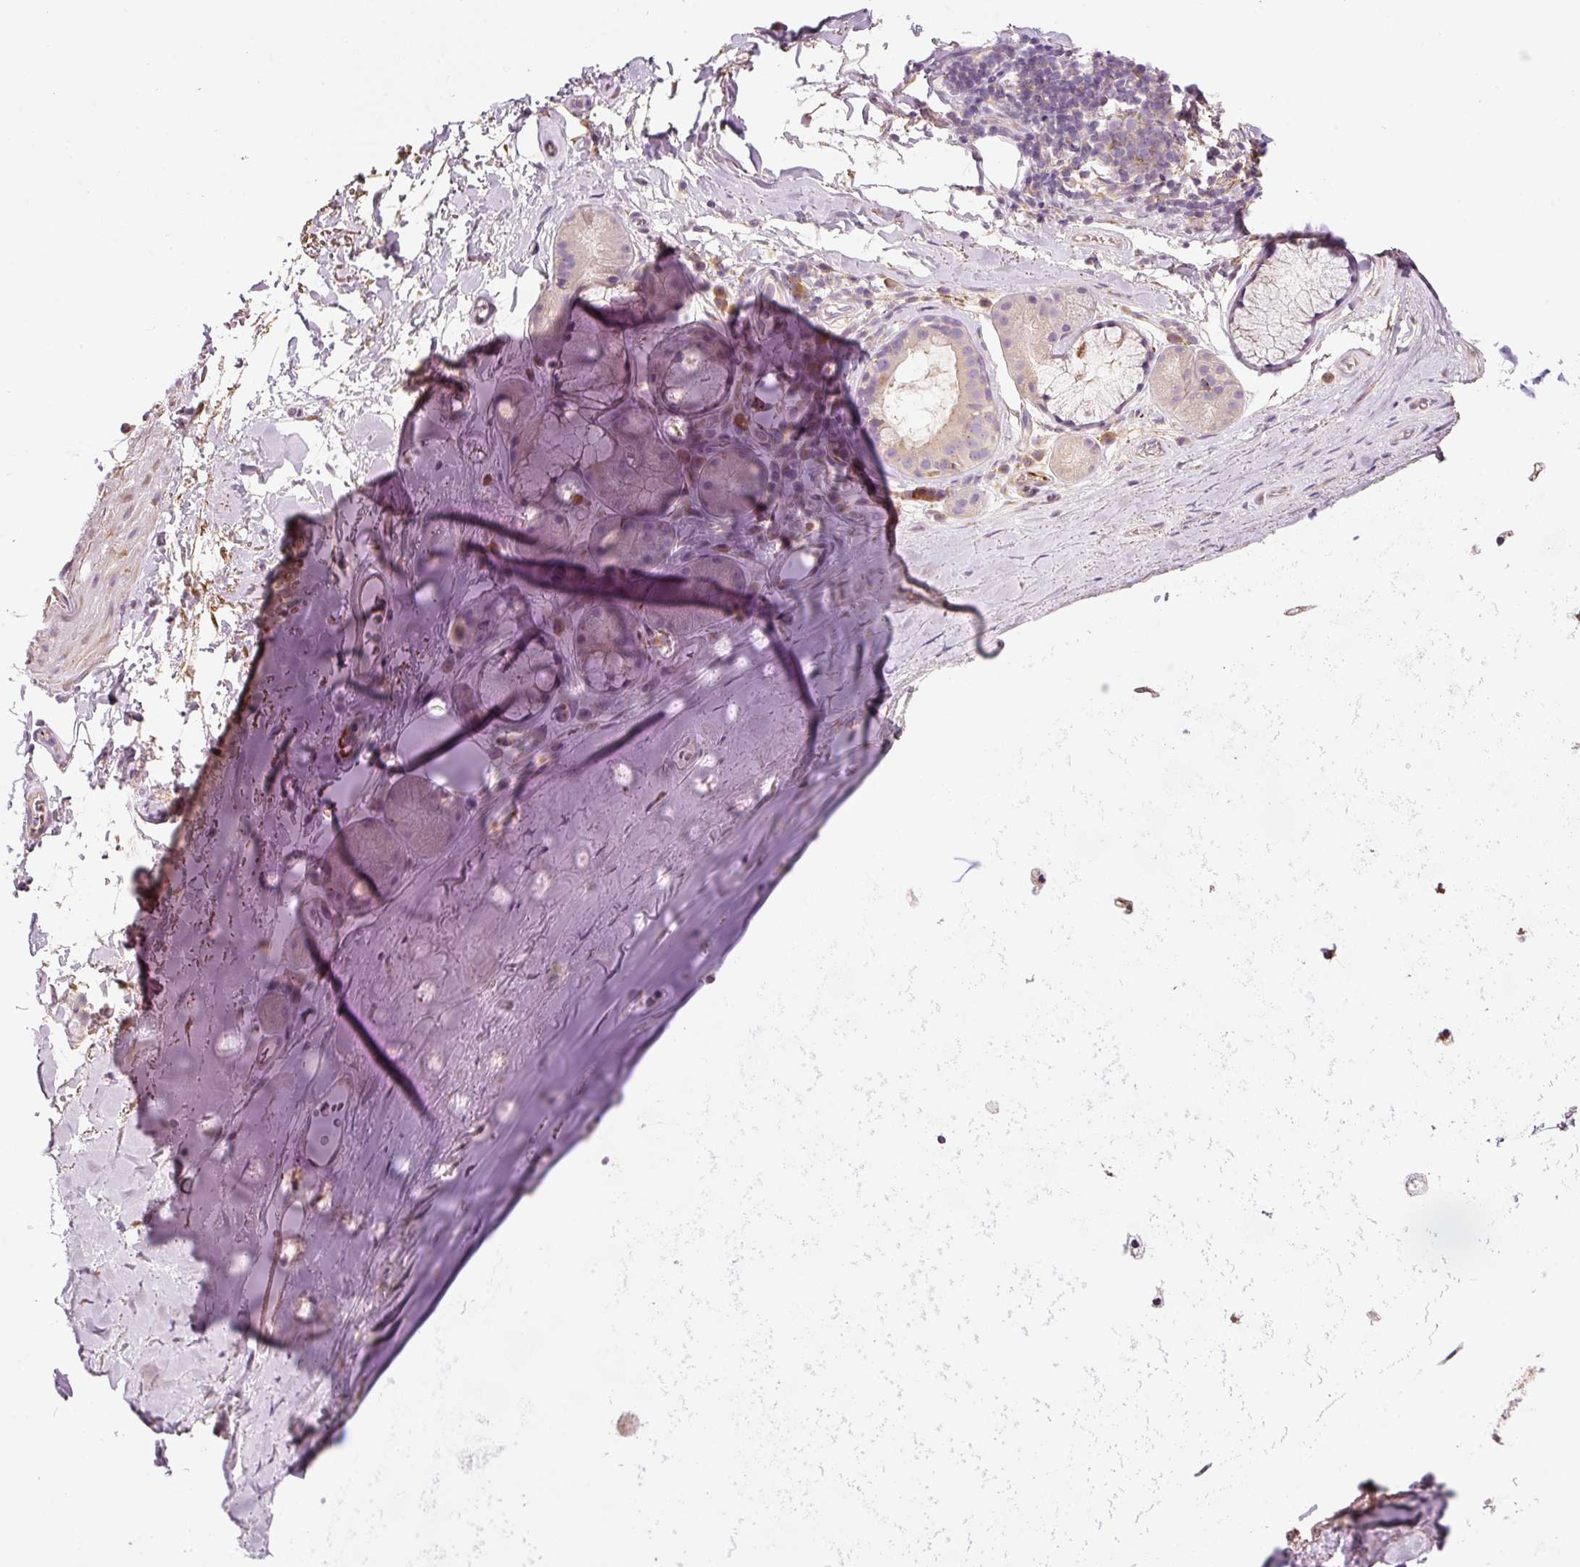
{"staining": {"intensity": "negative", "quantity": "none", "location": "none"}, "tissue": "adipose tissue", "cell_type": "Adipocytes", "image_type": "normal", "snomed": [{"axis": "morphology", "description": "Normal tissue, NOS"}, {"axis": "topography", "description": "Cartilage tissue"}, {"axis": "topography", "description": "Bronchus"}], "caption": "Immunohistochemistry photomicrograph of benign adipose tissue: human adipose tissue stained with DAB exhibits no significant protein staining in adipocytes. (DAB IHC, high magnification).", "gene": "RNF167", "patient": {"sex": "male", "age": 58}}